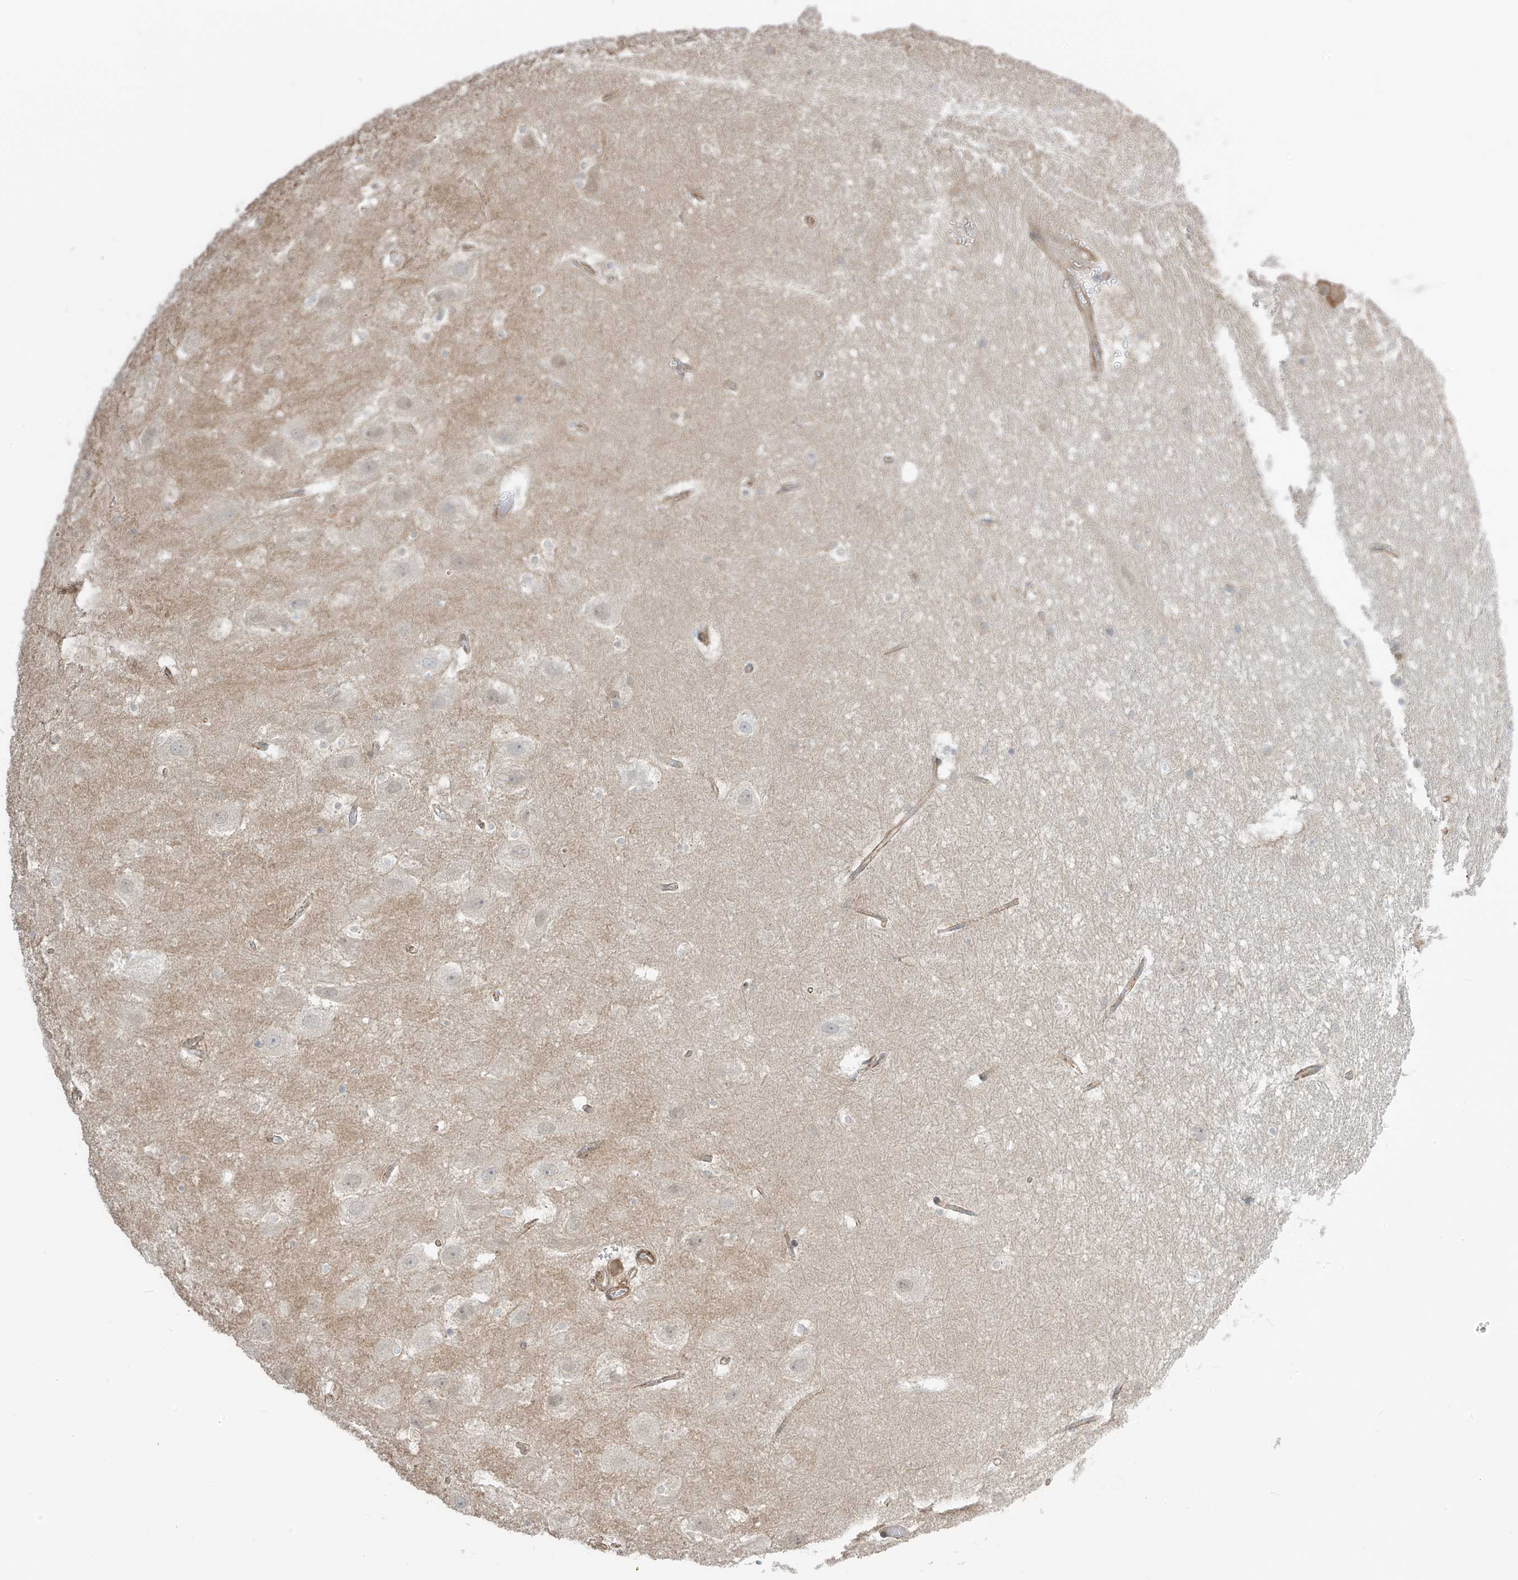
{"staining": {"intensity": "weak", "quantity": "<25%", "location": "cytoplasmic/membranous"}, "tissue": "hippocampus", "cell_type": "Glial cells", "image_type": "normal", "snomed": [{"axis": "morphology", "description": "Normal tissue, NOS"}, {"axis": "topography", "description": "Hippocampus"}], "caption": "There is no significant staining in glial cells of hippocampus. (Stains: DAB immunohistochemistry (IHC) with hematoxylin counter stain, Microscopy: brightfield microscopy at high magnification).", "gene": "ENTR1", "patient": {"sex": "female", "age": 52}}